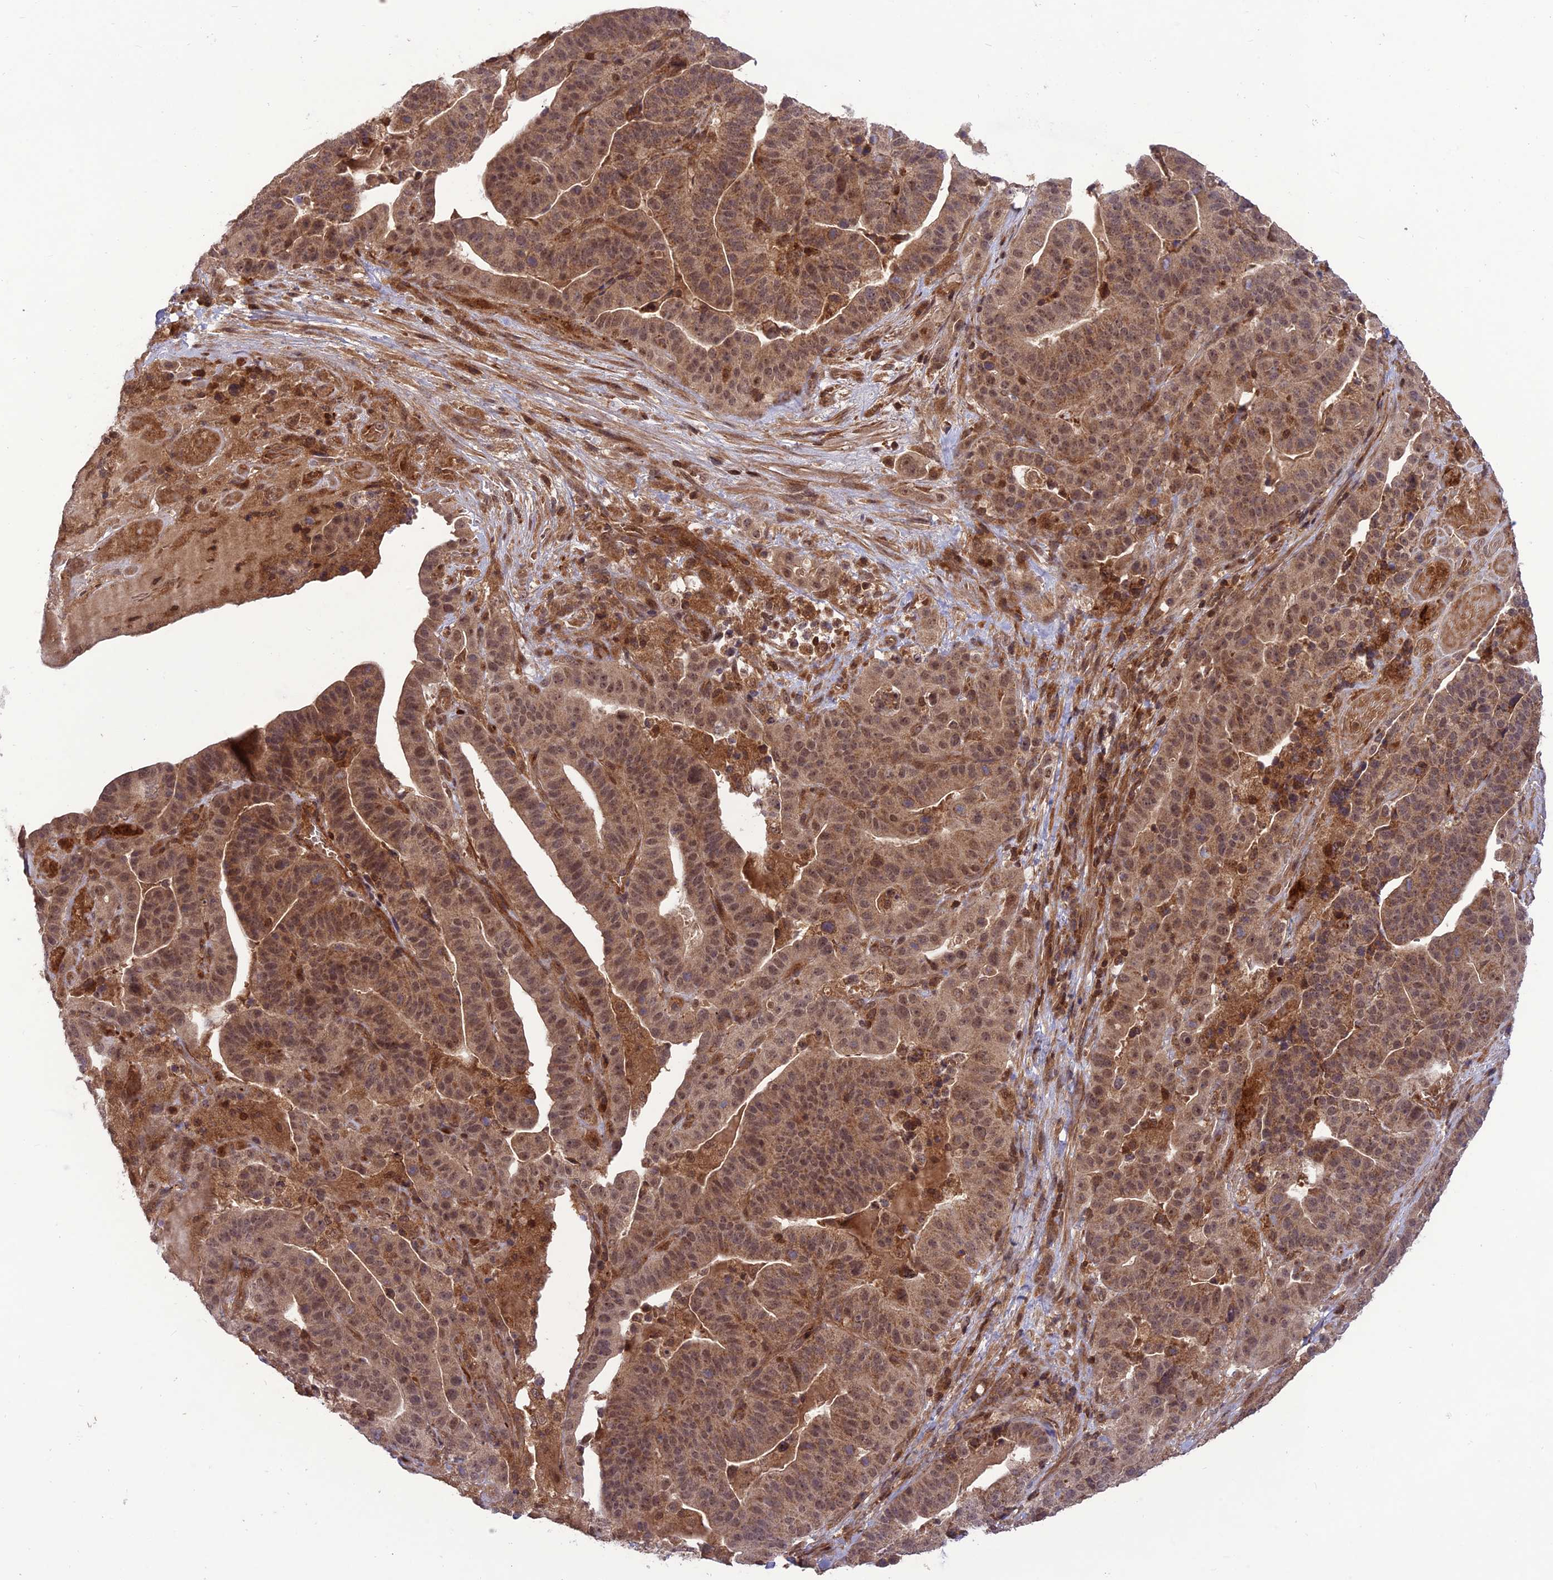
{"staining": {"intensity": "moderate", "quantity": ">75%", "location": "cytoplasmic/membranous,nuclear"}, "tissue": "stomach cancer", "cell_type": "Tumor cells", "image_type": "cancer", "snomed": [{"axis": "morphology", "description": "Adenocarcinoma, NOS"}, {"axis": "topography", "description": "Stomach"}], "caption": "Tumor cells demonstrate medium levels of moderate cytoplasmic/membranous and nuclear positivity in about >75% of cells in stomach adenocarcinoma.", "gene": "NDUFC1", "patient": {"sex": "male", "age": 48}}